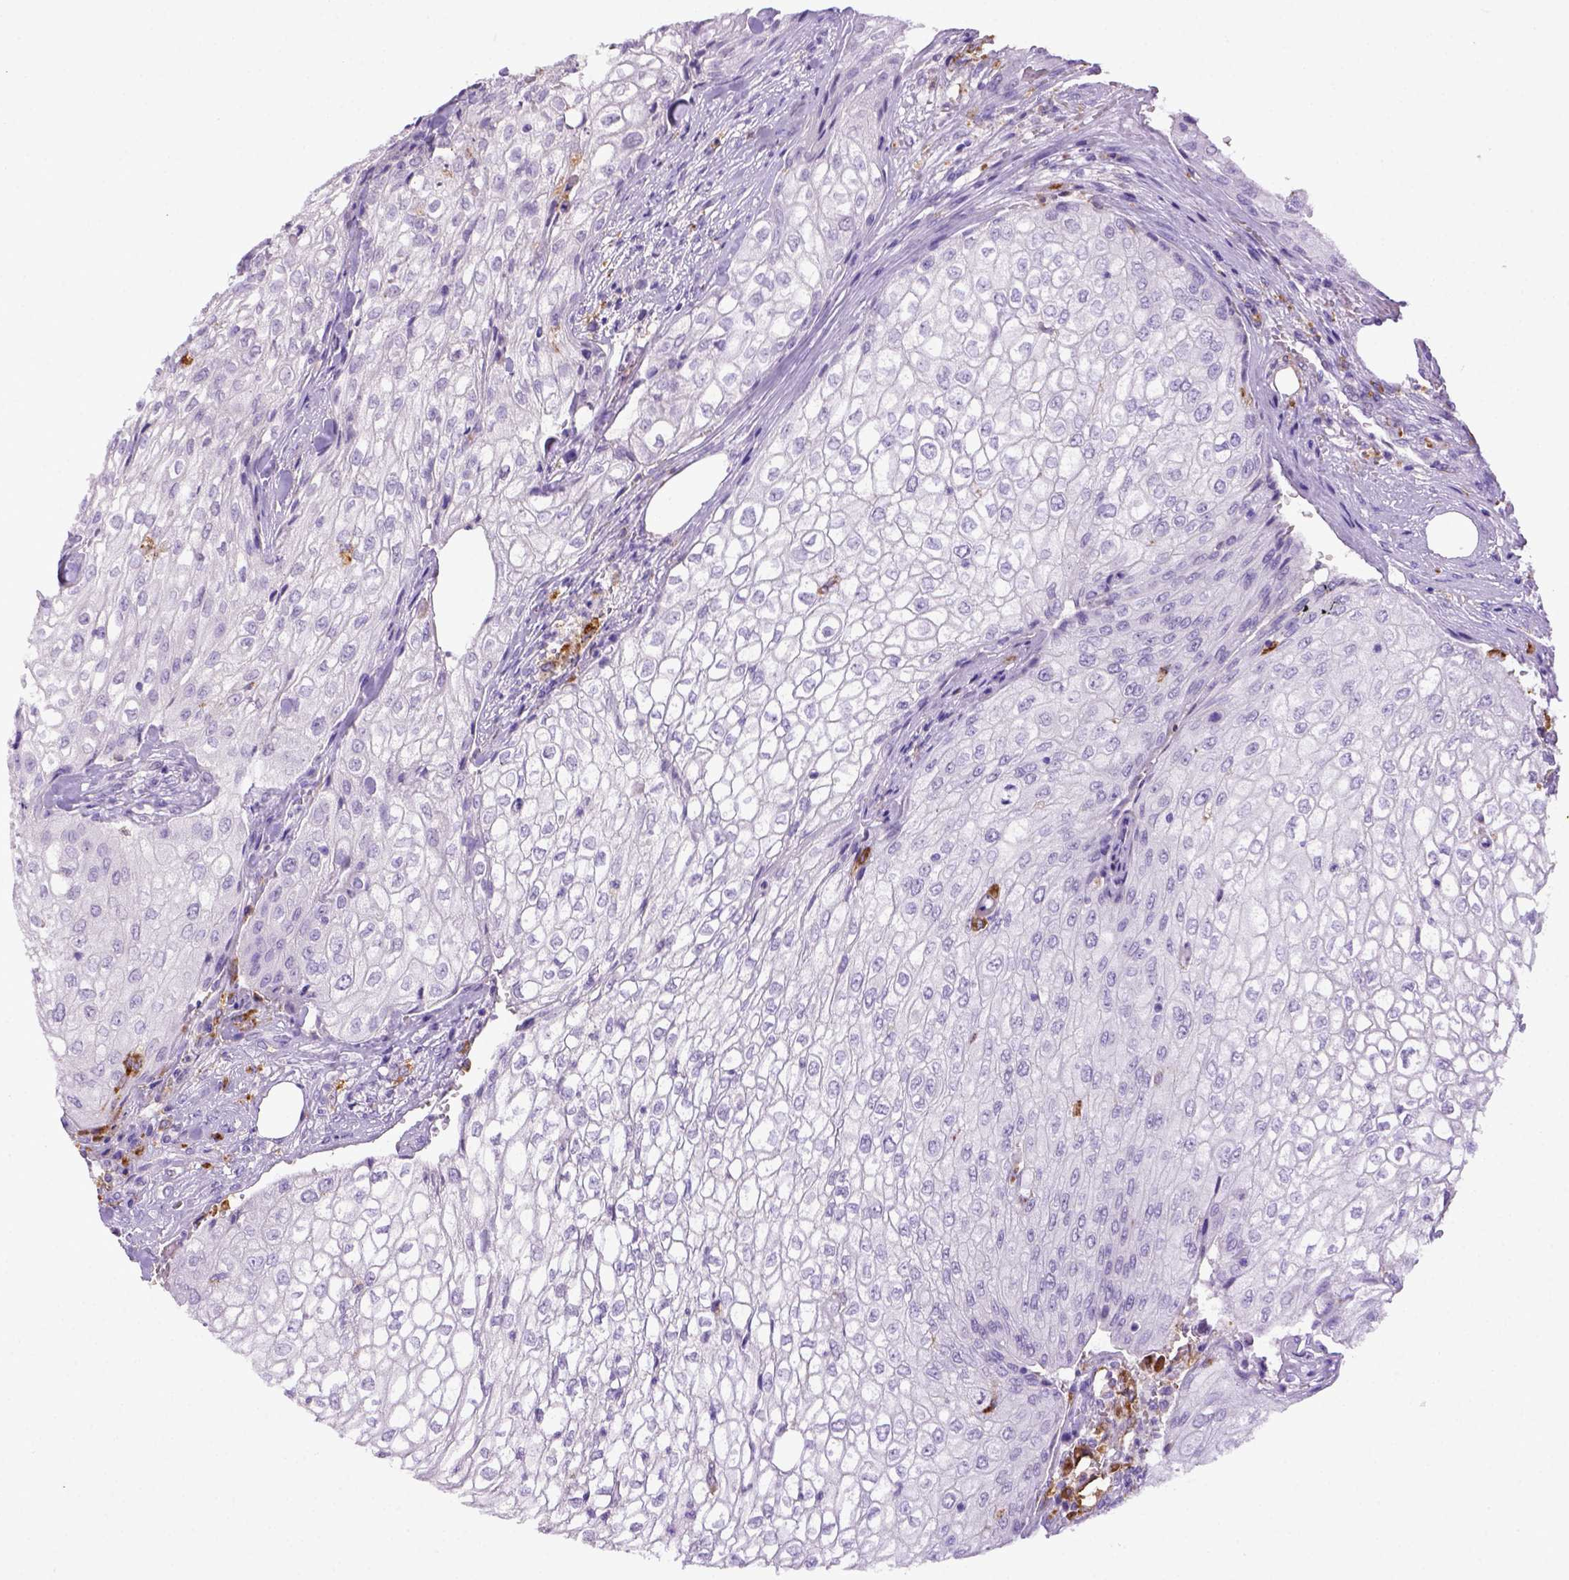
{"staining": {"intensity": "negative", "quantity": "none", "location": "none"}, "tissue": "urothelial cancer", "cell_type": "Tumor cells", "image_type": "cancer", "snomed": [{"axis": "morphology", "description": "Urothelial carcinoma, High grade"}, {"axis": "topography", "description": "Urinary bladder"}], "caption": "High power microscopy micrograph of an immunohistochemistry (IHC) micrograph of high-grade urothelial carcinoma, revealing no significant expression in tumor cells.", "gene": "CD68", "patient": {"sex": "male", "age": 62}}